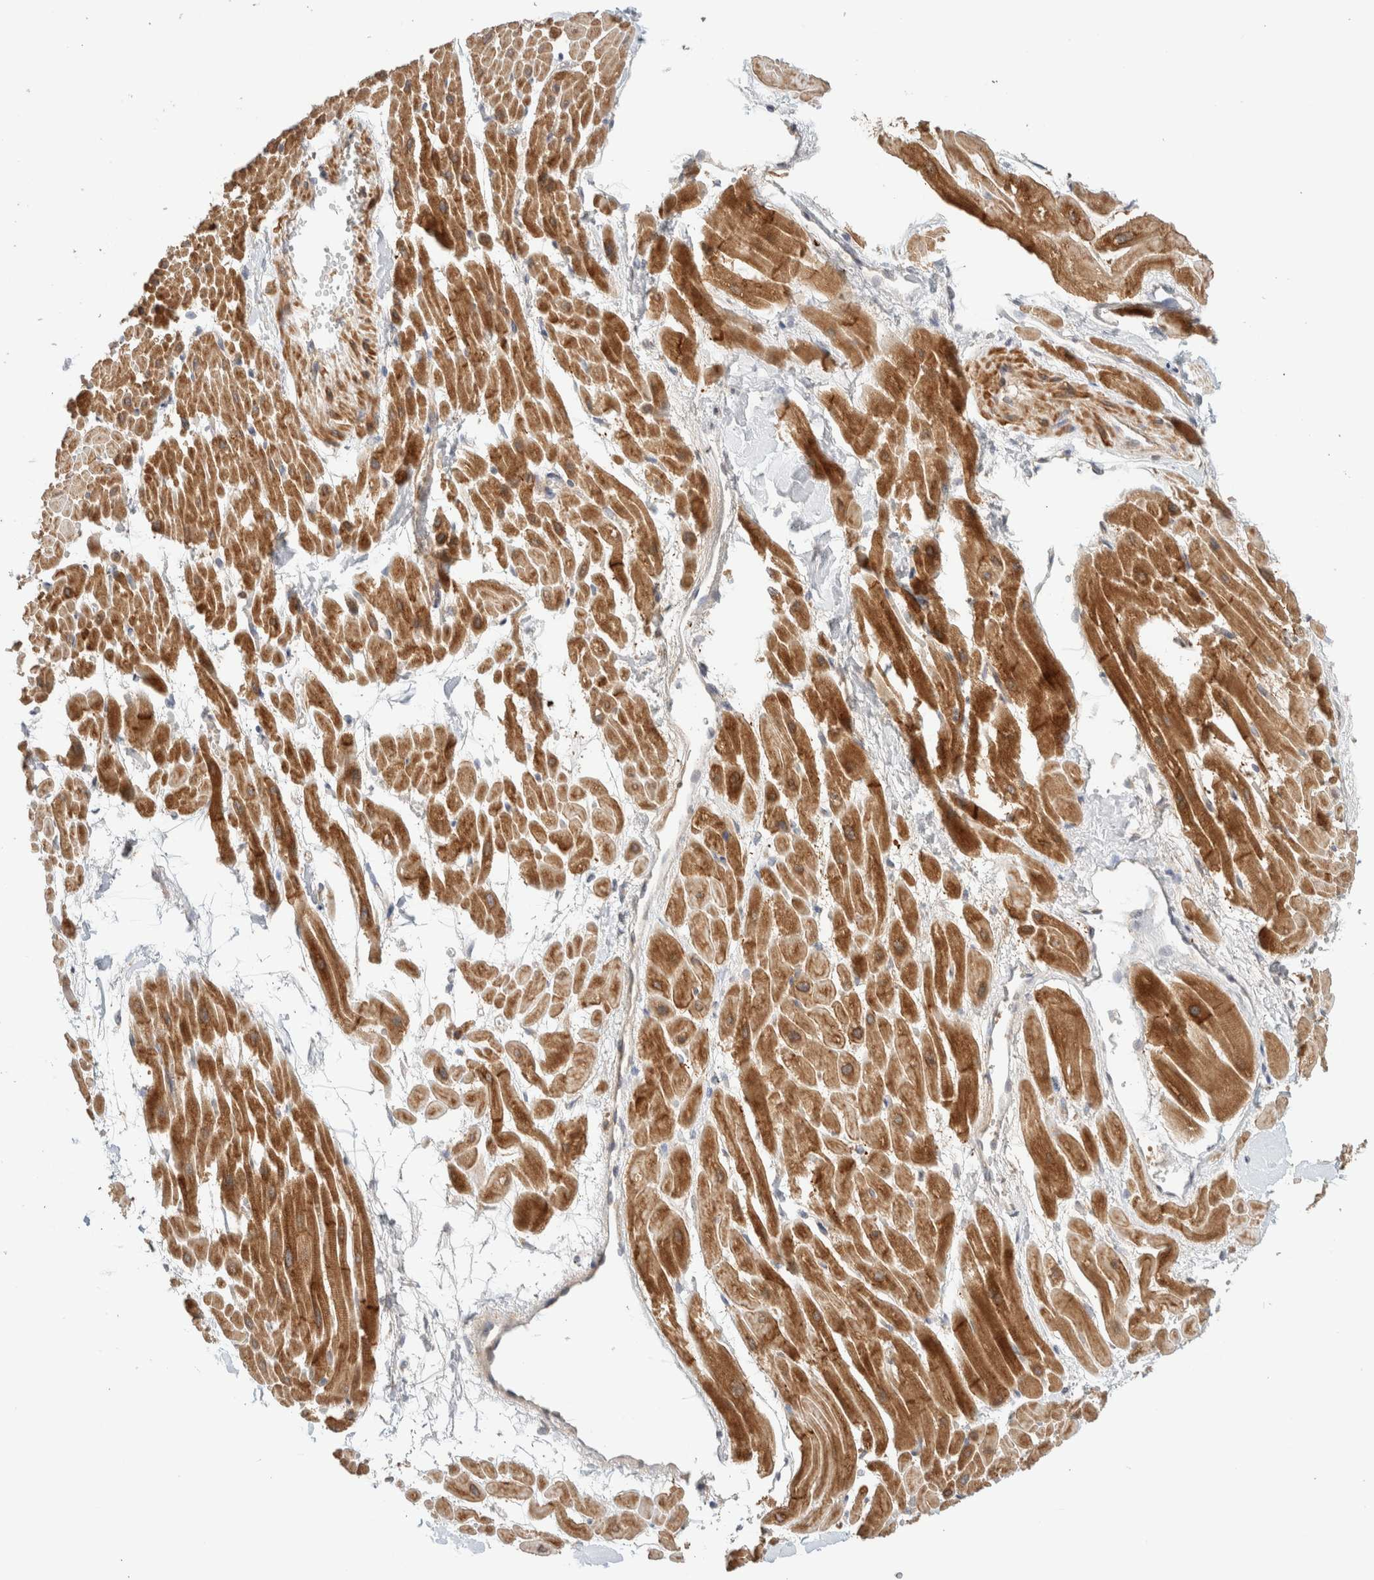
{"staining": {"intensity": "strong", "quantity": ">75%", "location": "cytoplasmic/membranous"}, "tissue": "heart muscle", "cell_type": "Cardiomyocytes", "image_type": "normal", "snomed": [{"axis": "morphology", "description": "Normal tissue, NOS"}, {"axis": "topography", "description": "Heart"}], "caption": "The photomicrograph reveals immunohistochemical staining of benign heart muscle. There is strong cytoplasmic/membranous staining is seen in about >75% of cardiomyocytes.", "gene": "MRM3", "patient": {"sex": "male", "age": 45}}